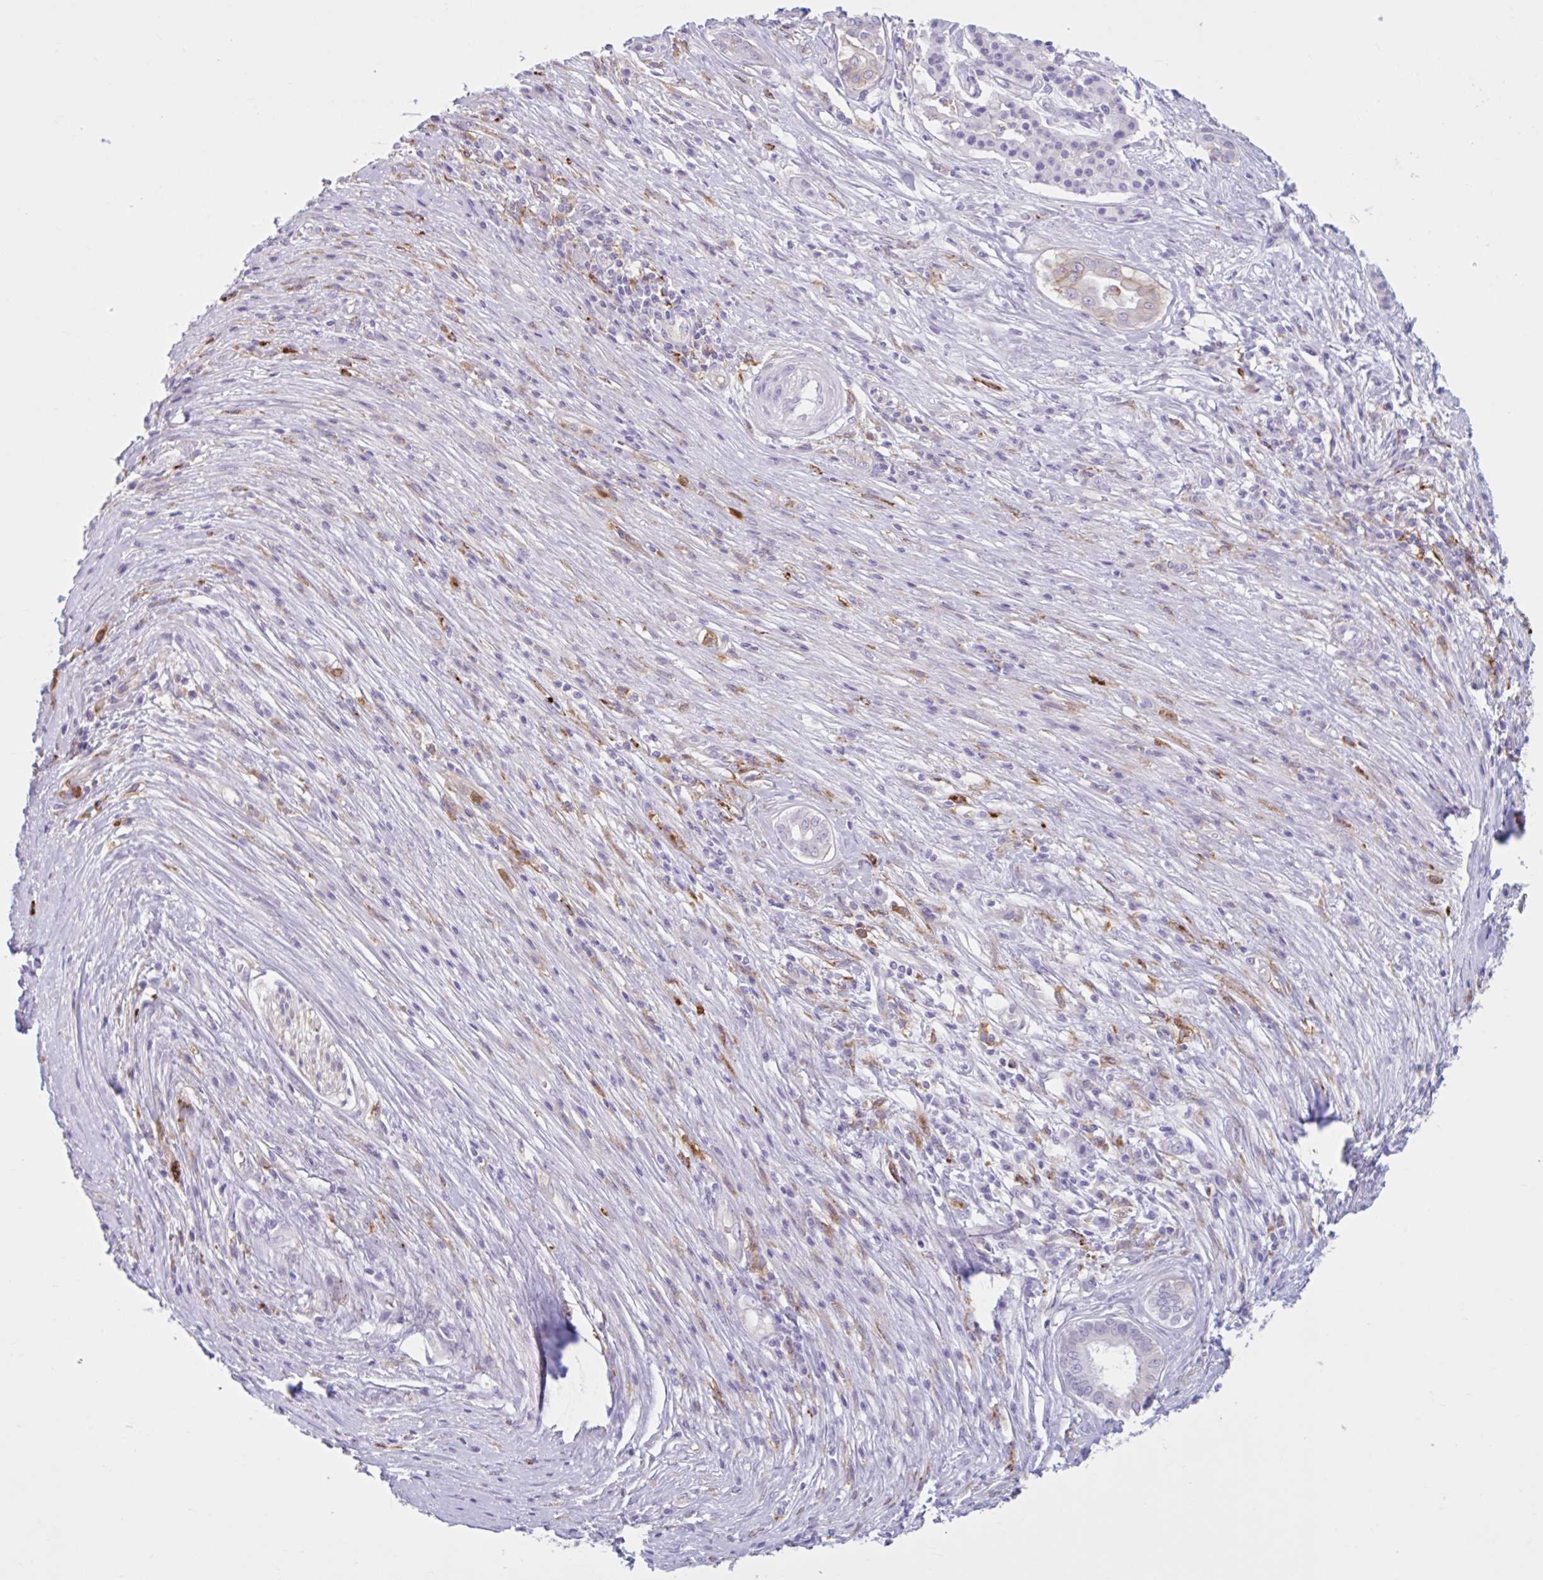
{"staining": {"intensity": "negative", "quantity": "none", "location": "none"}, "tissue": "pancreatic cancer", "cell_type": "Tumor cells", "image_type": "cancer", "snomed": [{"axis": "morphology", "description": "Adenocarcinoma, NOS"}, {"axis": "topography", "description": "Pancreas"}], "caption": "DAB (3,3'-diaminobenzidine) immunohistochemical staining of pancreatic adenocarcinoma reveals no significant expression in tumor cells.", "gene": "CEP120", "patient": {"sex": "male", "age": 63}}